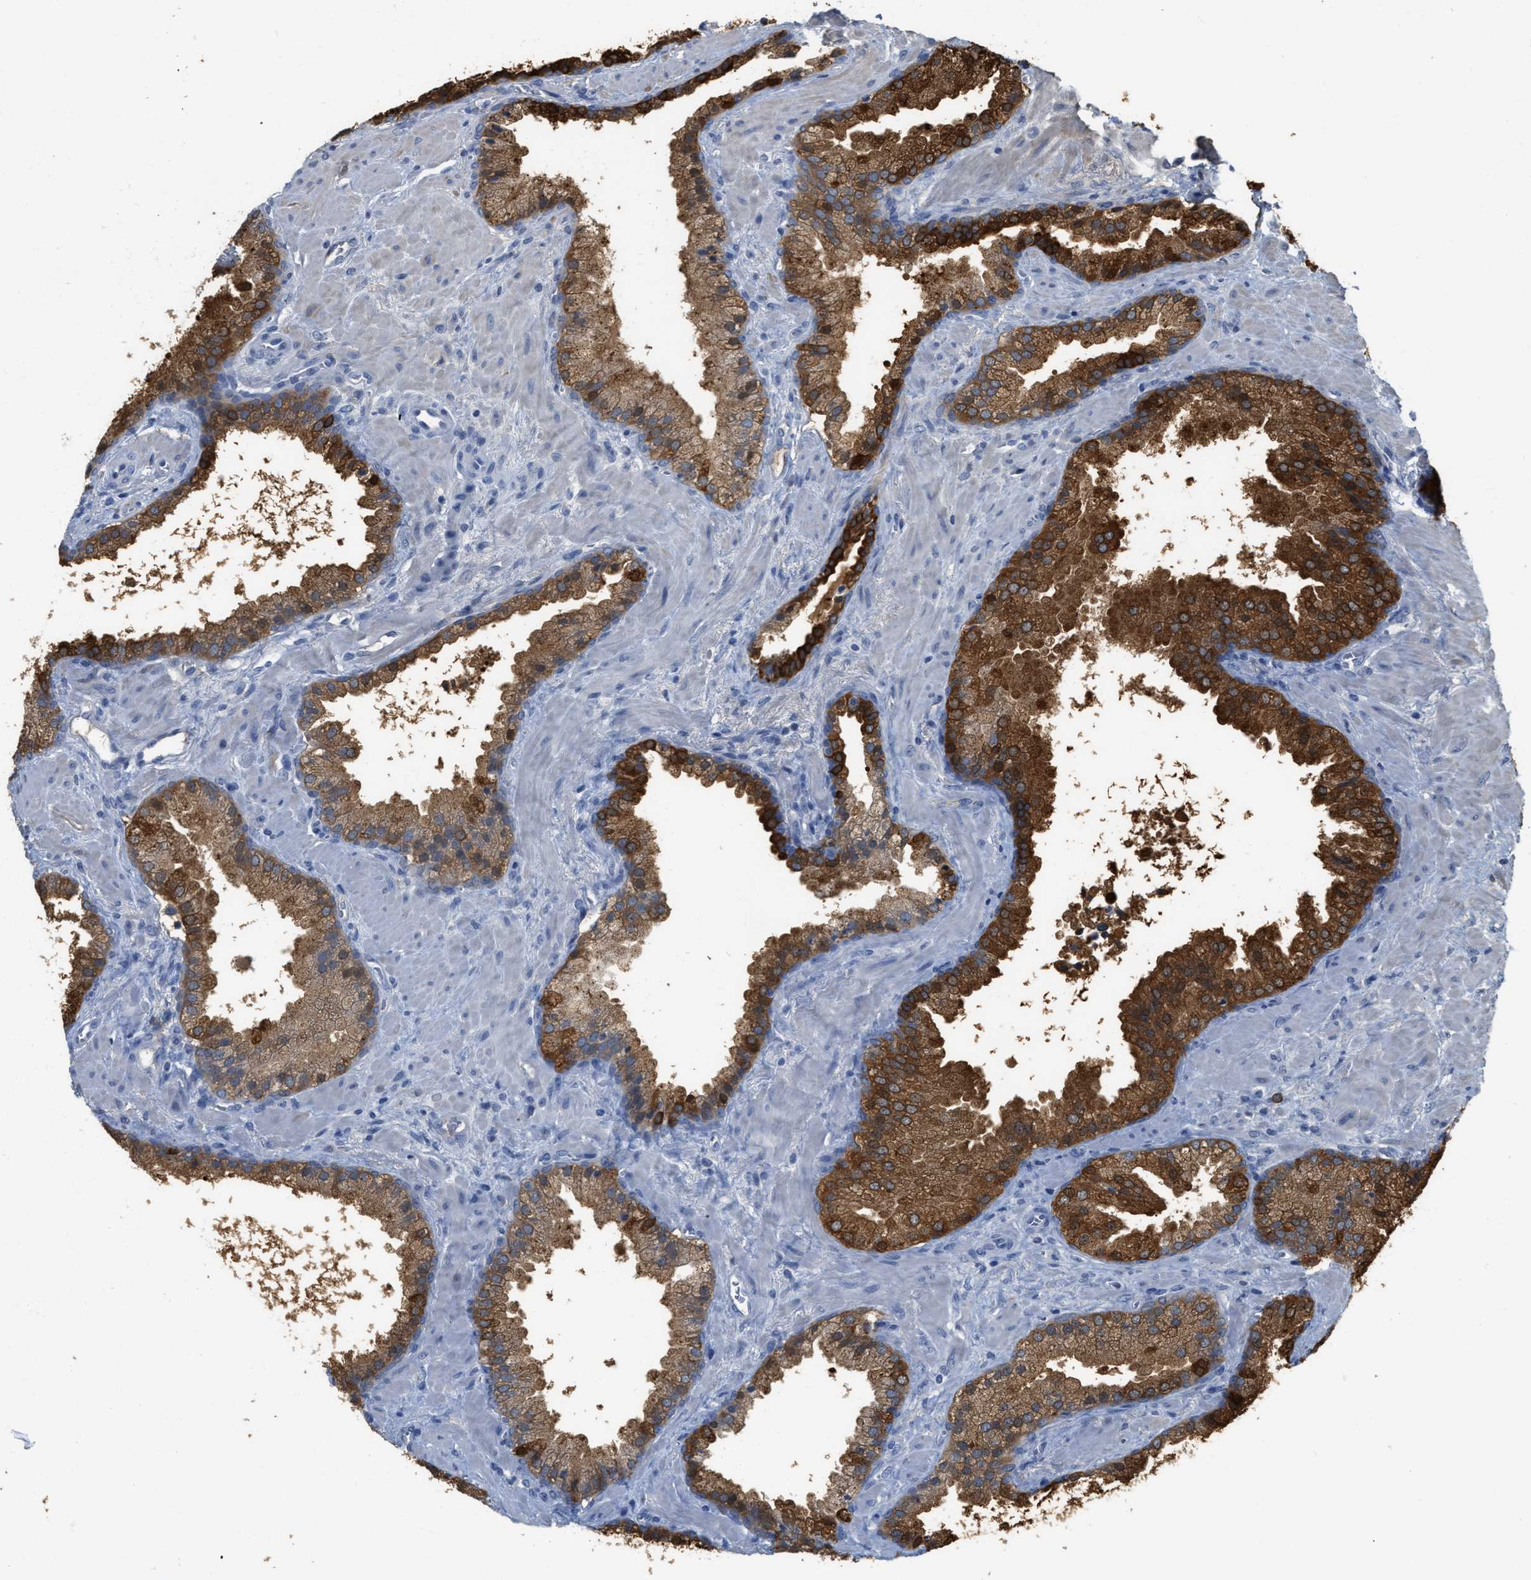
{"staining": {"intensity": "strong", "quantity": ">75%", "location": "cytoplasmic/membranous"}, "tissue": "prostate cancer", "cell_type": "Tumor cells", "image_type": "cancer", "snomed": [{"axis": "morphology", "description": "Adenocarcinoma, Low grade"}, {"axis": "topography", "description": "Prostate"}], "caption": "This micrograph exhibits immunohistochemistry staining of low-grade adenocarcinoma (prostate), with high strong cytoplasmic/membranous expression in about >75% of tumor cells.", "gene": "CRYM", "patient": {"sex": "male", "age": 71}}